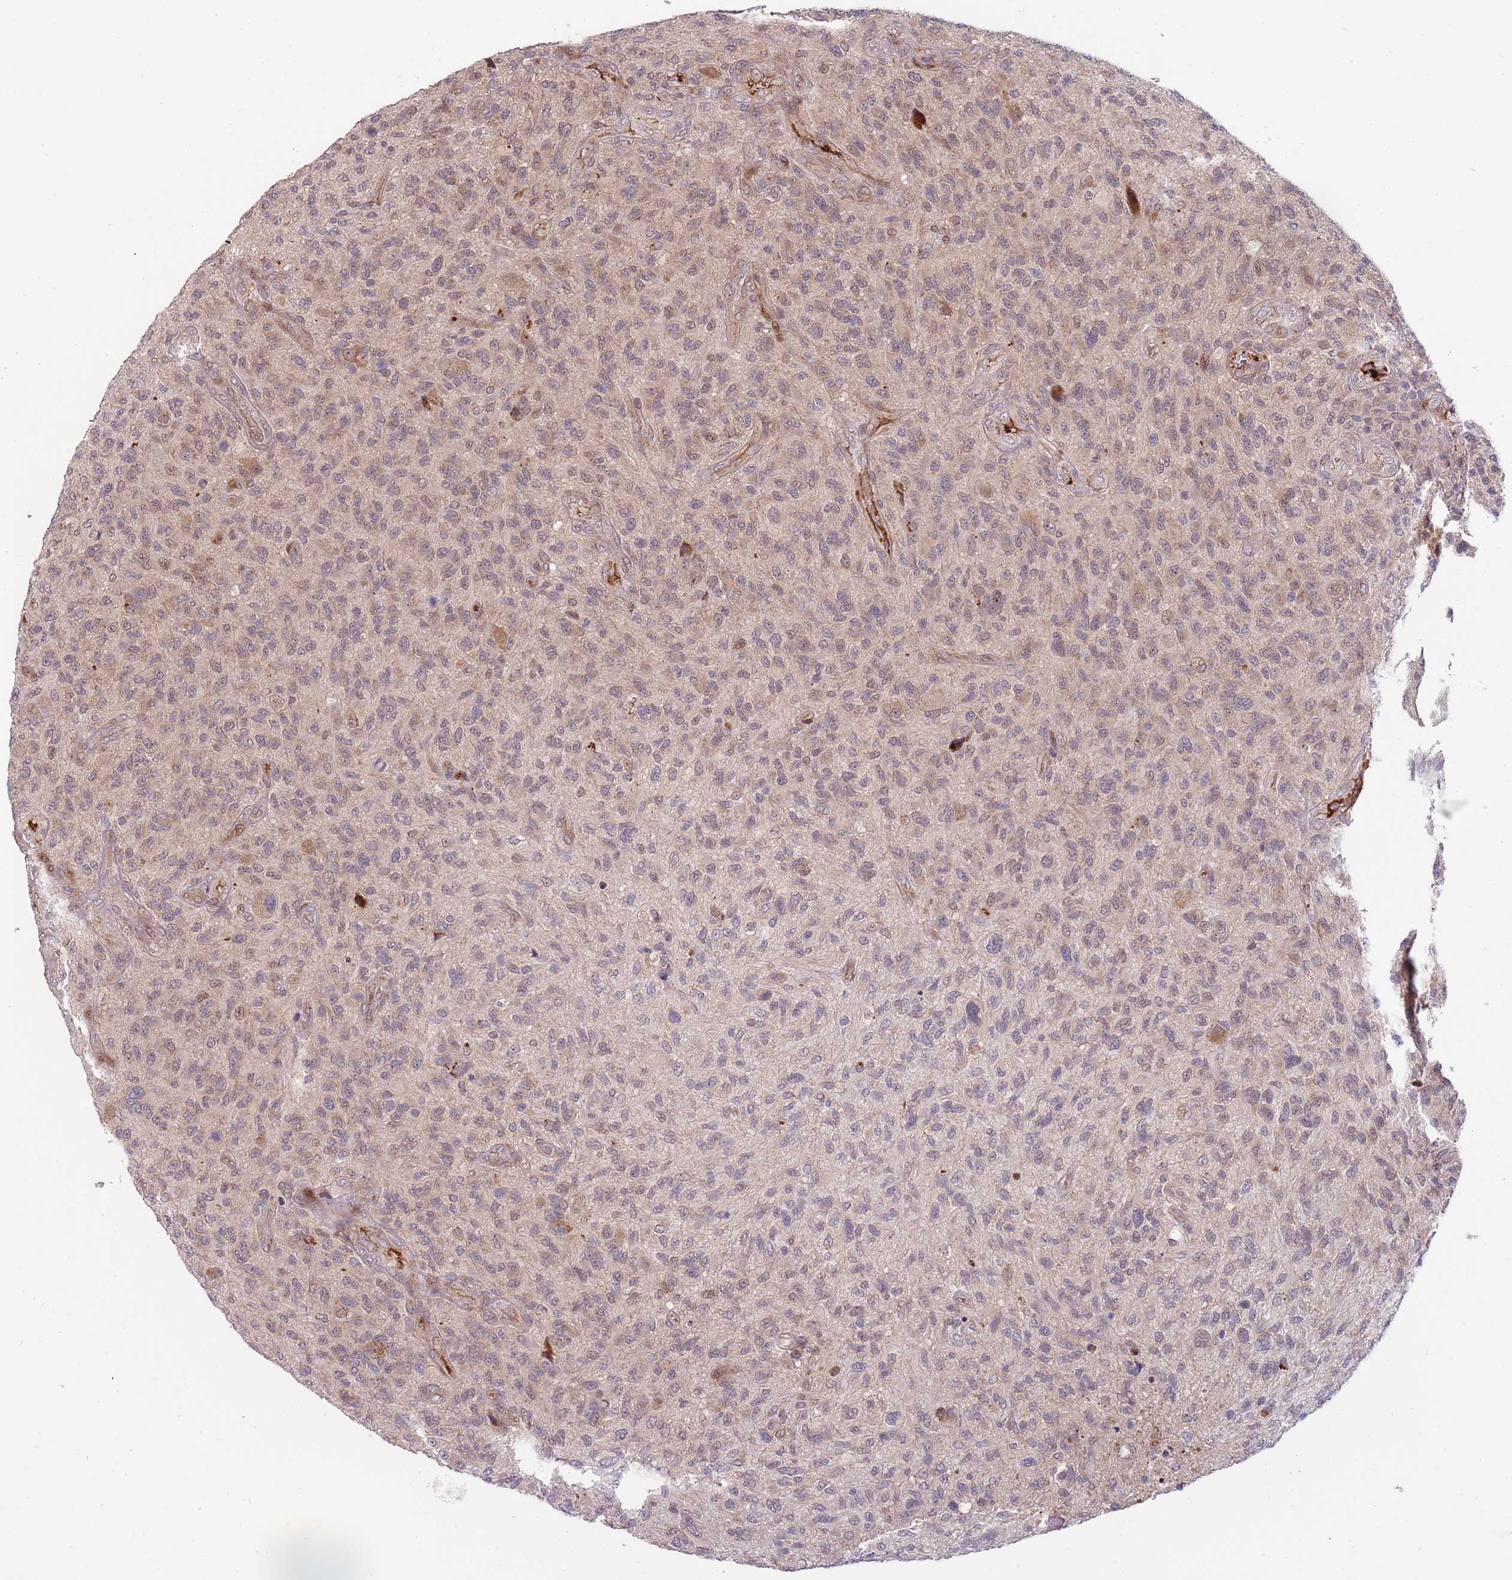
{"staining": {"intensity": "weak", "quantity": "<25%", "location": "cytoplasmic/membranous,nuclear"}, "tissue": "glioma", "cell_type": "Tumor cells", "image_type": "cancer", "snomed": [{"axis": "morphology", "description": "Glioma, malignant, High grade"}, {"axis": "topography", "description": "Brain"}], "caption": "Immunohistochemical staining of human glioma exhibits no significant staining in tumor cells.", "gene": "NT5DC4", "patient": {"sex": "male", "age": 47}}